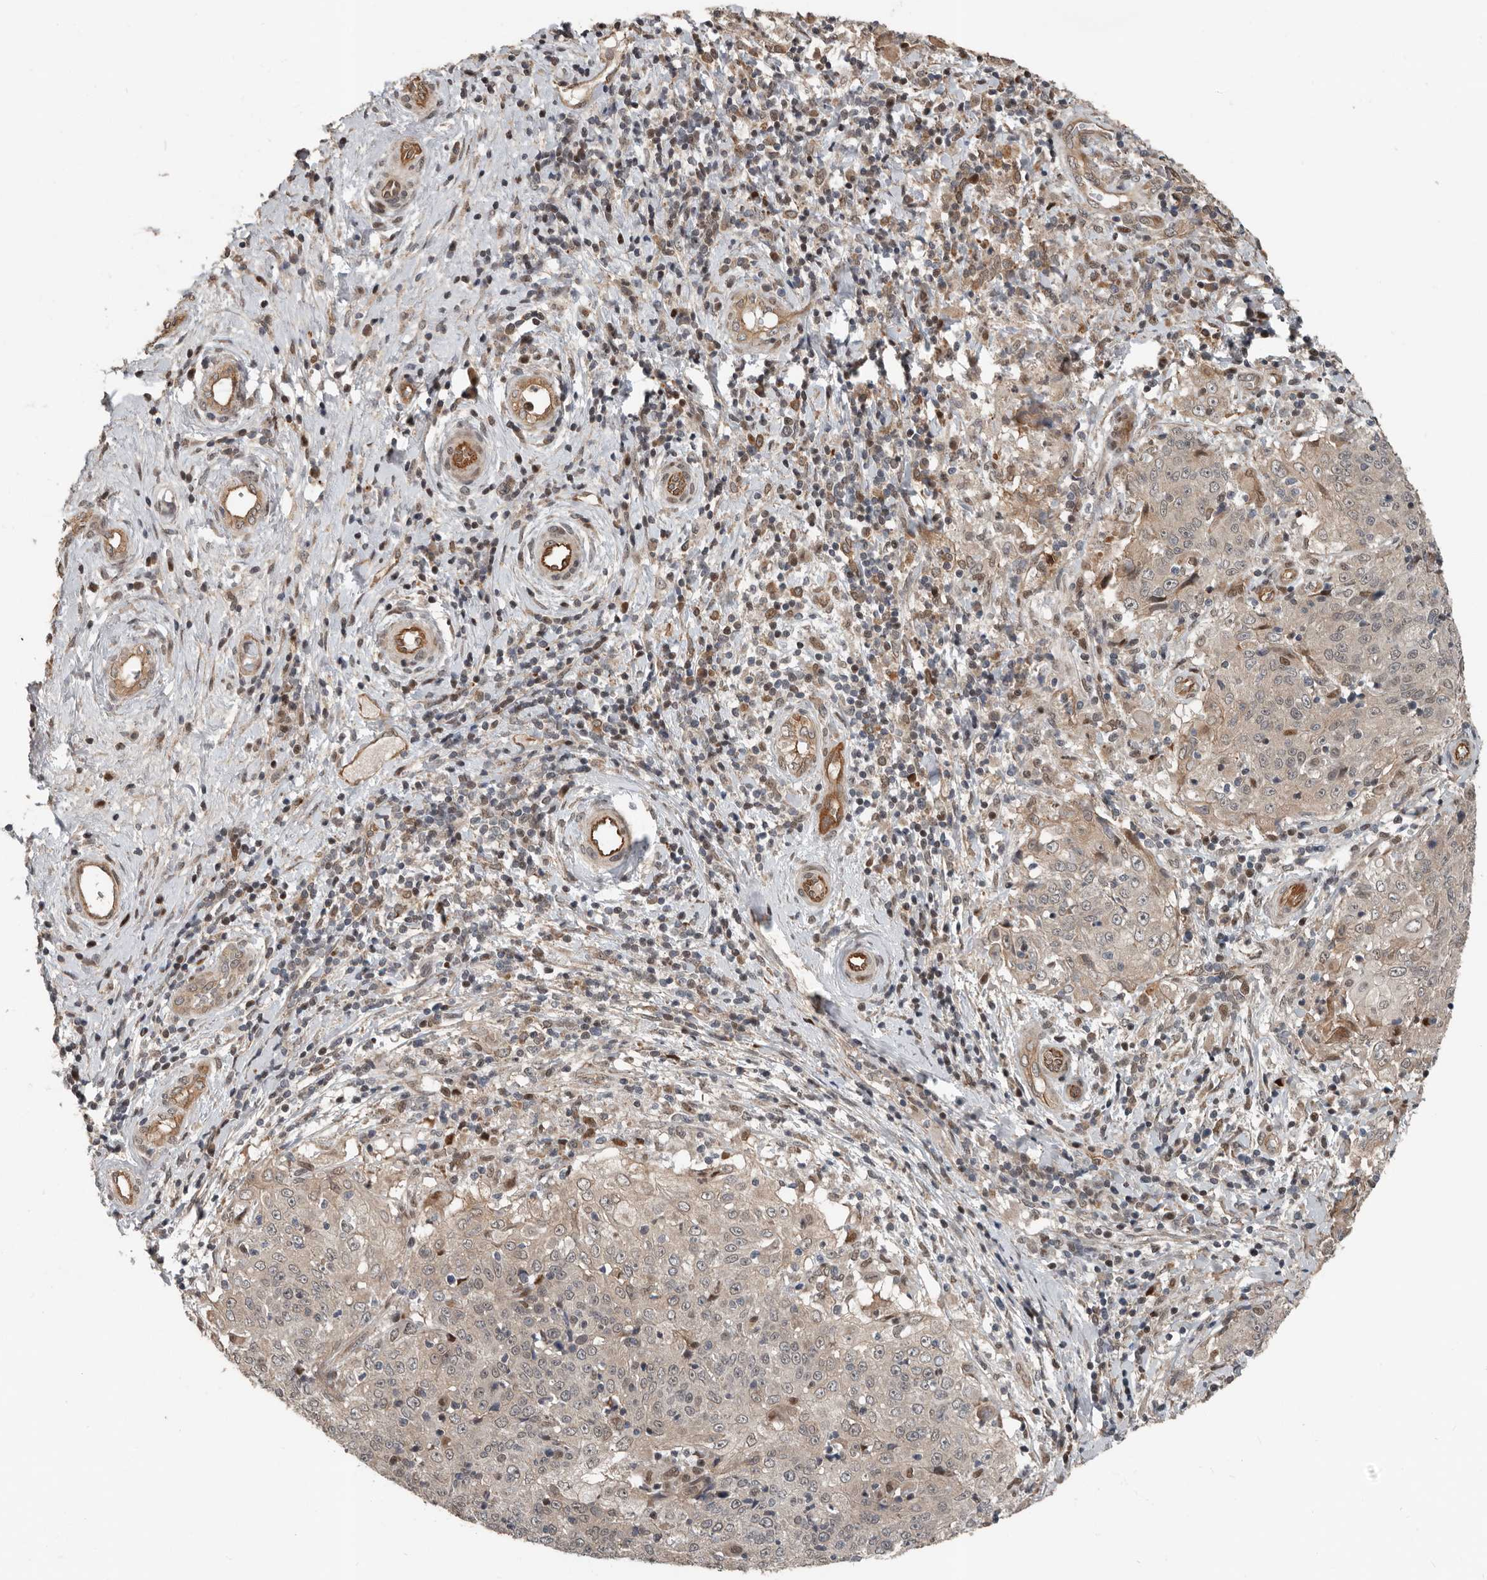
{"staining": {"intensity": "weak", "quantity": "25%-75%", "location": "cytoplasmic/membranous,nuclear"}, "tissue": "cervical cancer", "cell_type": "Tumor cells", "image_type": "cancer", "snomed": [{"axis": "morphology", "description": "Squamous cell carcinoma, NOS"}, {"axis": "topography", "description": "Cervix"}], "caption": "Immunohistochemistry (IHC) photomicrograph of neoplastic tissue: cervical cancer (squamous cell carcinoma) stained using immunohistochemistry shows low levels of weak protein expression localized specifically in the cytoplasmic/membranous and nuclear of tumor cells, appearing as a cytoplasmic/membranous and nuclear brown color.", "gene": "YOD1", "patient": {"sex": "female", "age": 48}}